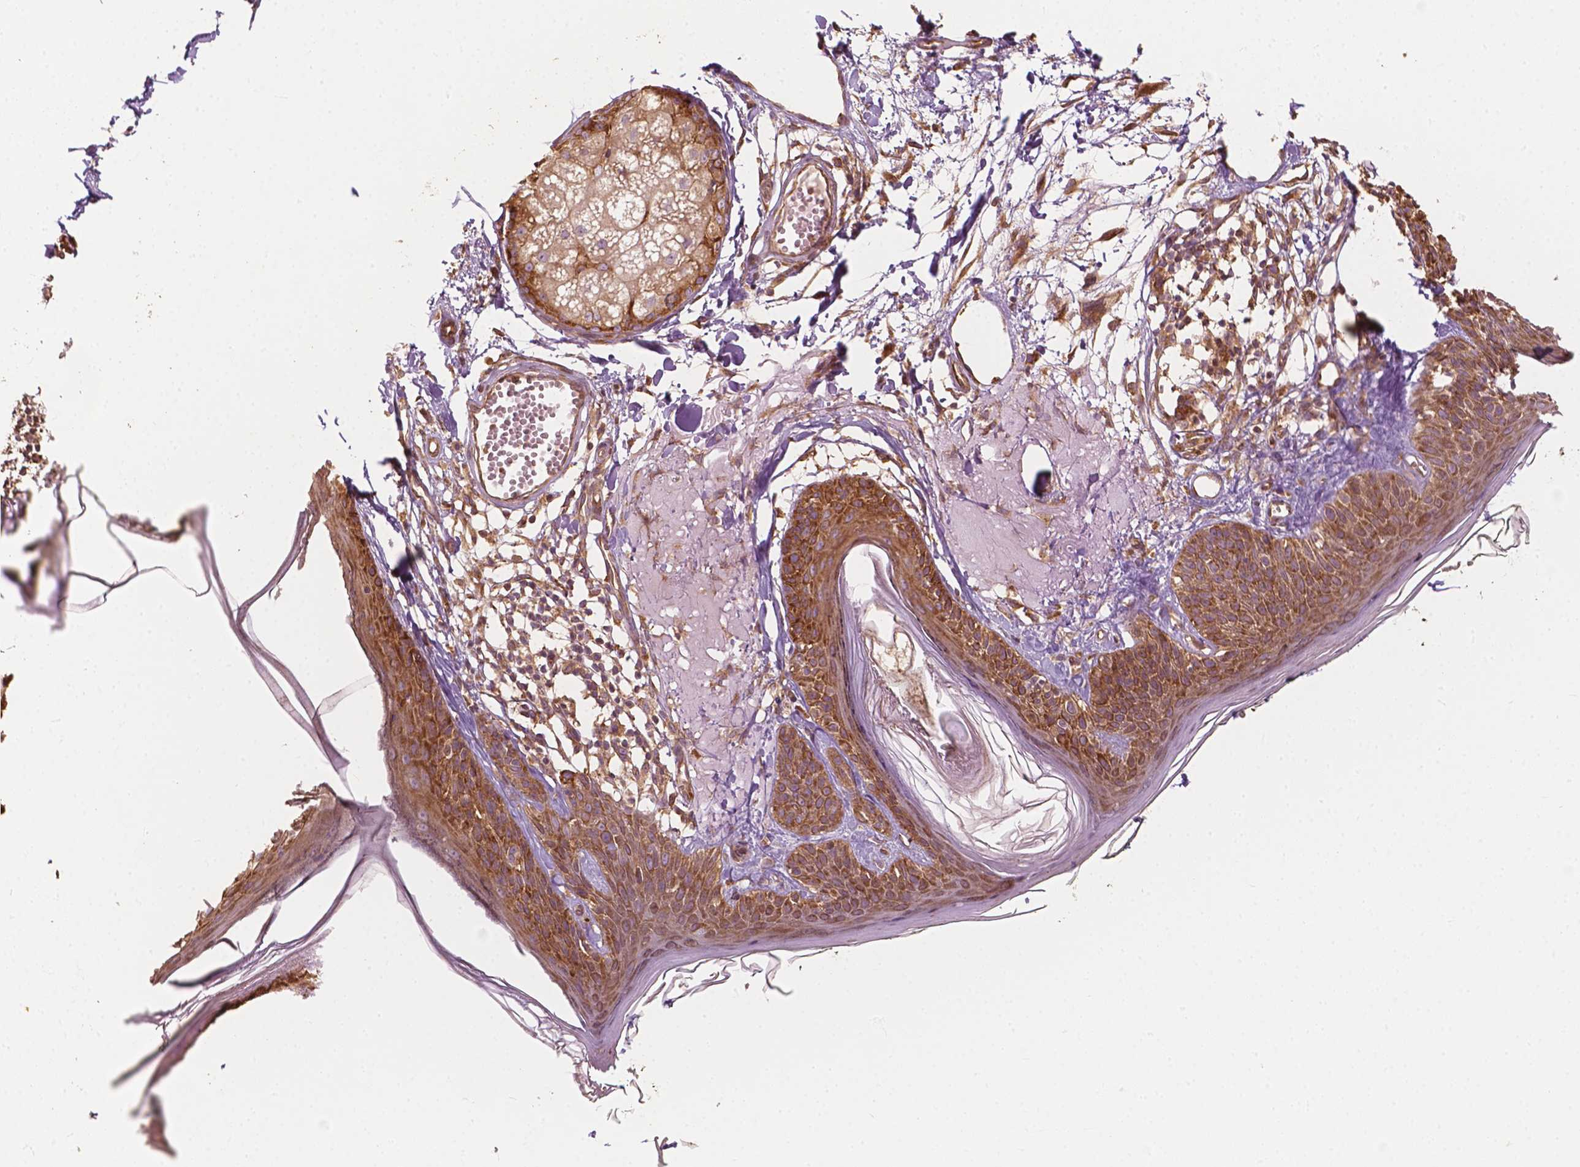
{"staining": {"intensity": "moderate", "quantity": ">75%", "location": "cytoplasmic/membranous"}, "tissue": "skin", "cell_type": "Fibroblasts", "image_type": "normal", "snomed": [{"axis": "morphology", "description": "Normal tissue, NOS"}, {"axis": "topography", "description": "Skin"}], "caption": "This photomicrograph reveals immunohistochemistry (IHC) staining of normal skin, with medium moderate cytoplasmic/membranous expression in approximately >75% of fibroblasts.", "gene": "G3BP1", "patient": {"sex": "male", "age": 76}}